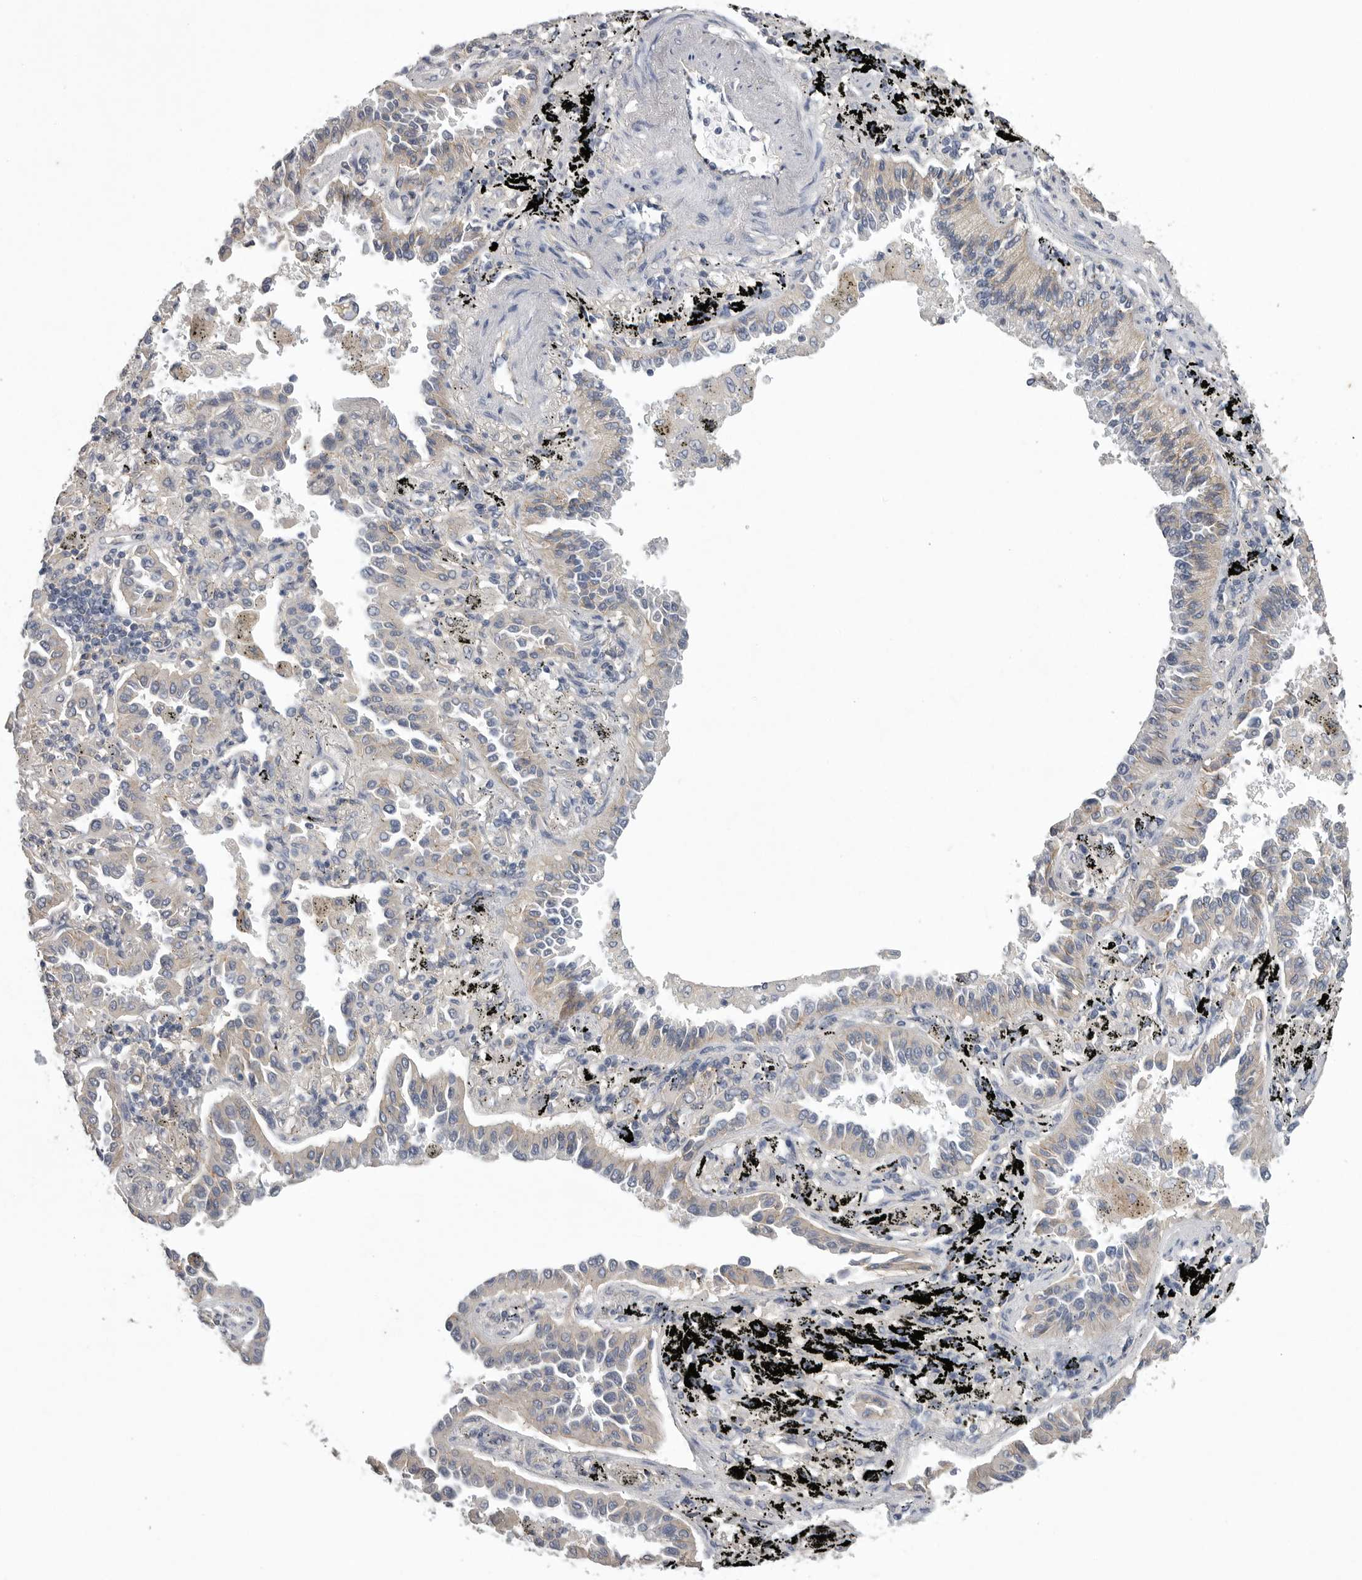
{"staining": {"intensity": "weak", "quantity": "<25%", "location": "cytoplasmic/membranous"}, "tissue": "lung cancer", "cell_type": "Tumor cells", "image_type": "cancer", "snomed": [{"axis": "morphology", "description": "Normal tissue, NOS"}, {"axis": "morphology", "description": "Adenocarcinoma, NOS"}, {"axis": "topography", "description": "Lung"}], "caption": "Immunohistochemistry (IHC) photomicrograph of human lung adenocarcinoma stained for a protein (brown), which shows no expression in tumor cells.", "gene": "NECTIN2", "patient": {"sex": "male", "age": 59}}